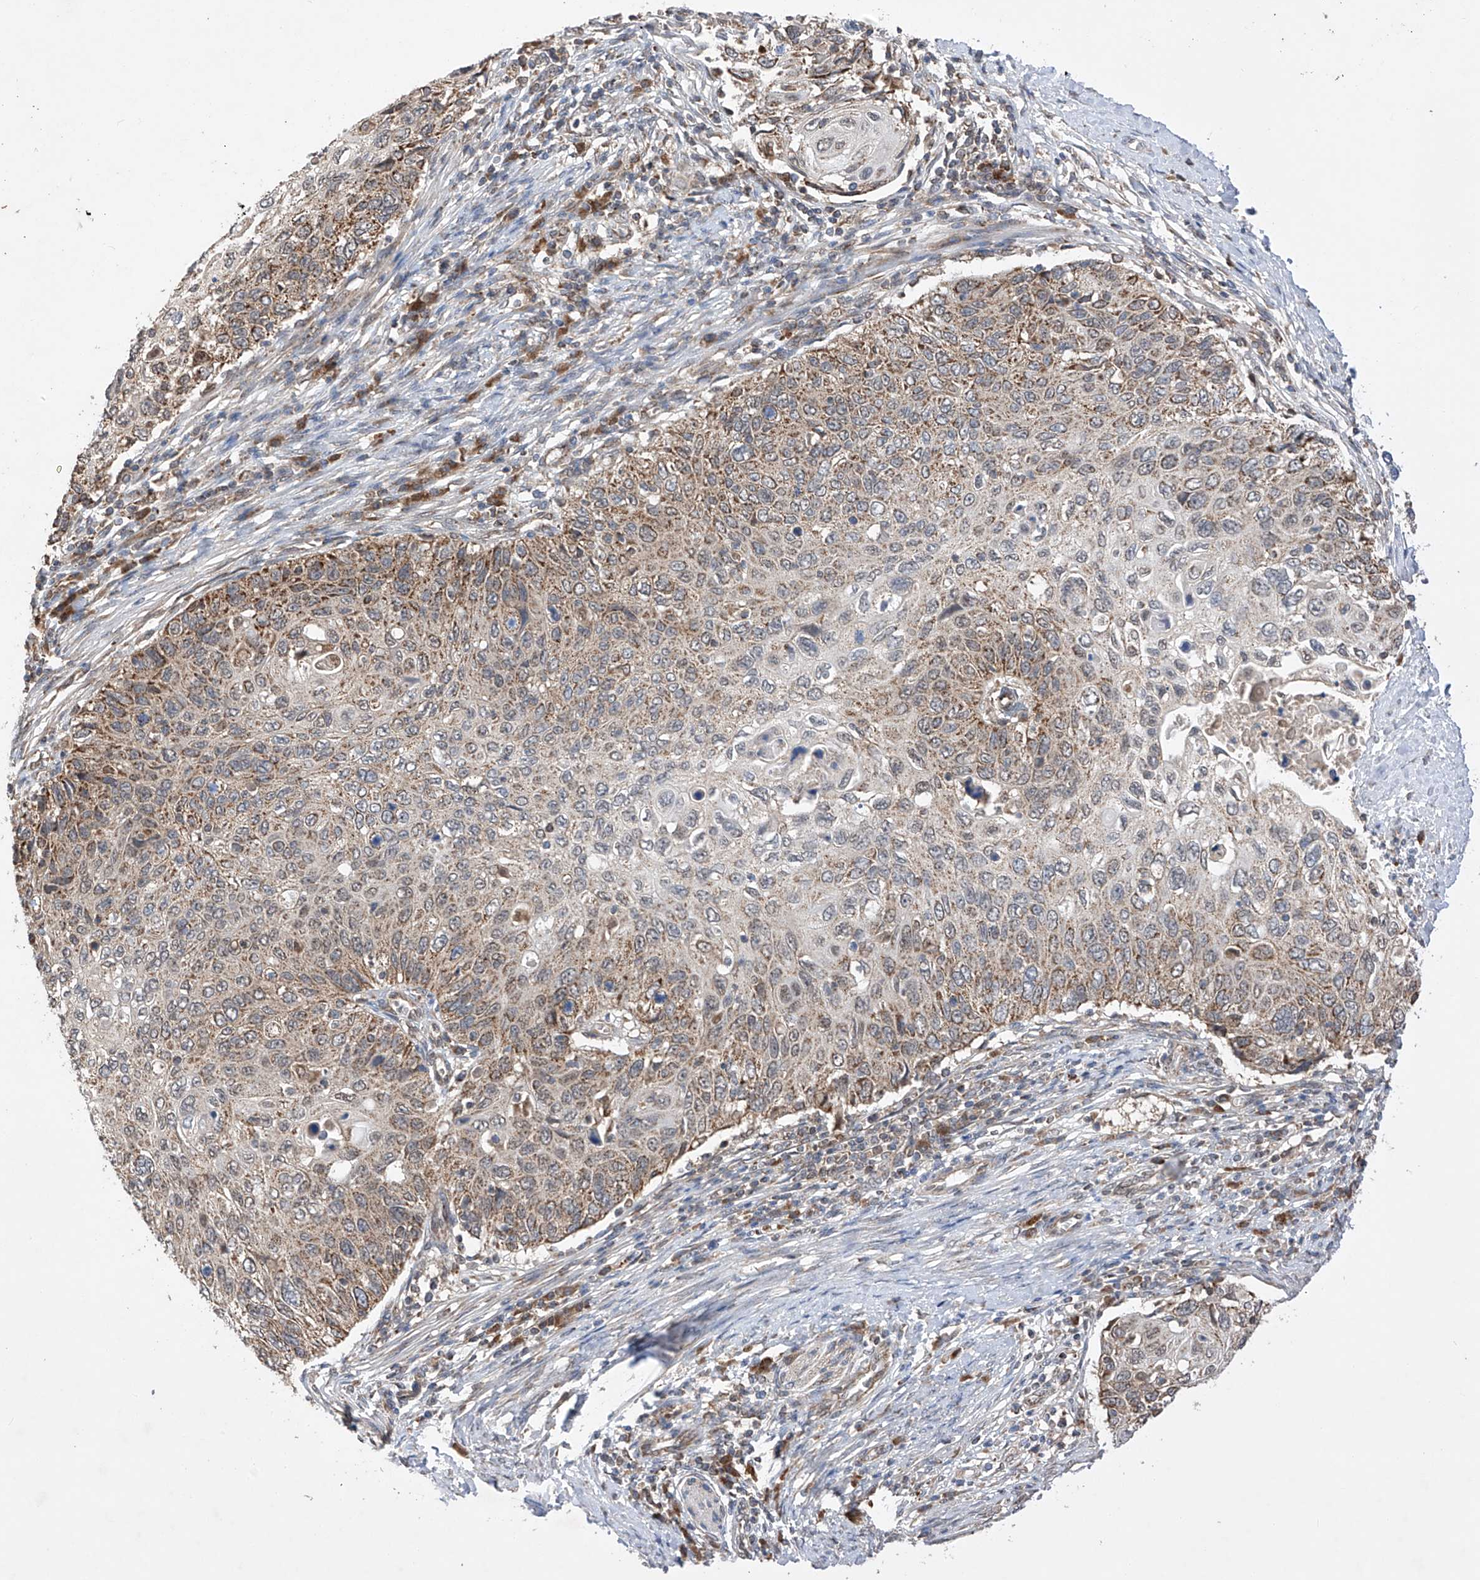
{"staining": {"intensity": "moderate", "quantity": "25%-75%", "location": "cytoplasmic/membranous"}, "tissue": "cervical cancer", "cell_type": "Tumor cells", "image_type": "cancer", "snomed": [{"axis": "morphology", "description": "Squamous cell carcinoma, NOS"}, {"axis": "topography", "description": "Cervix"}], "caption": "Squamous cell carcinoma (cervical) was stained to show a protein in brown. There is medium levels of moderate cytoplasmic/membranous expression in about 25%-75% of tumor cells.", "gene": "SDHAF4", "patient": {"sex": "female", "age": 70}}